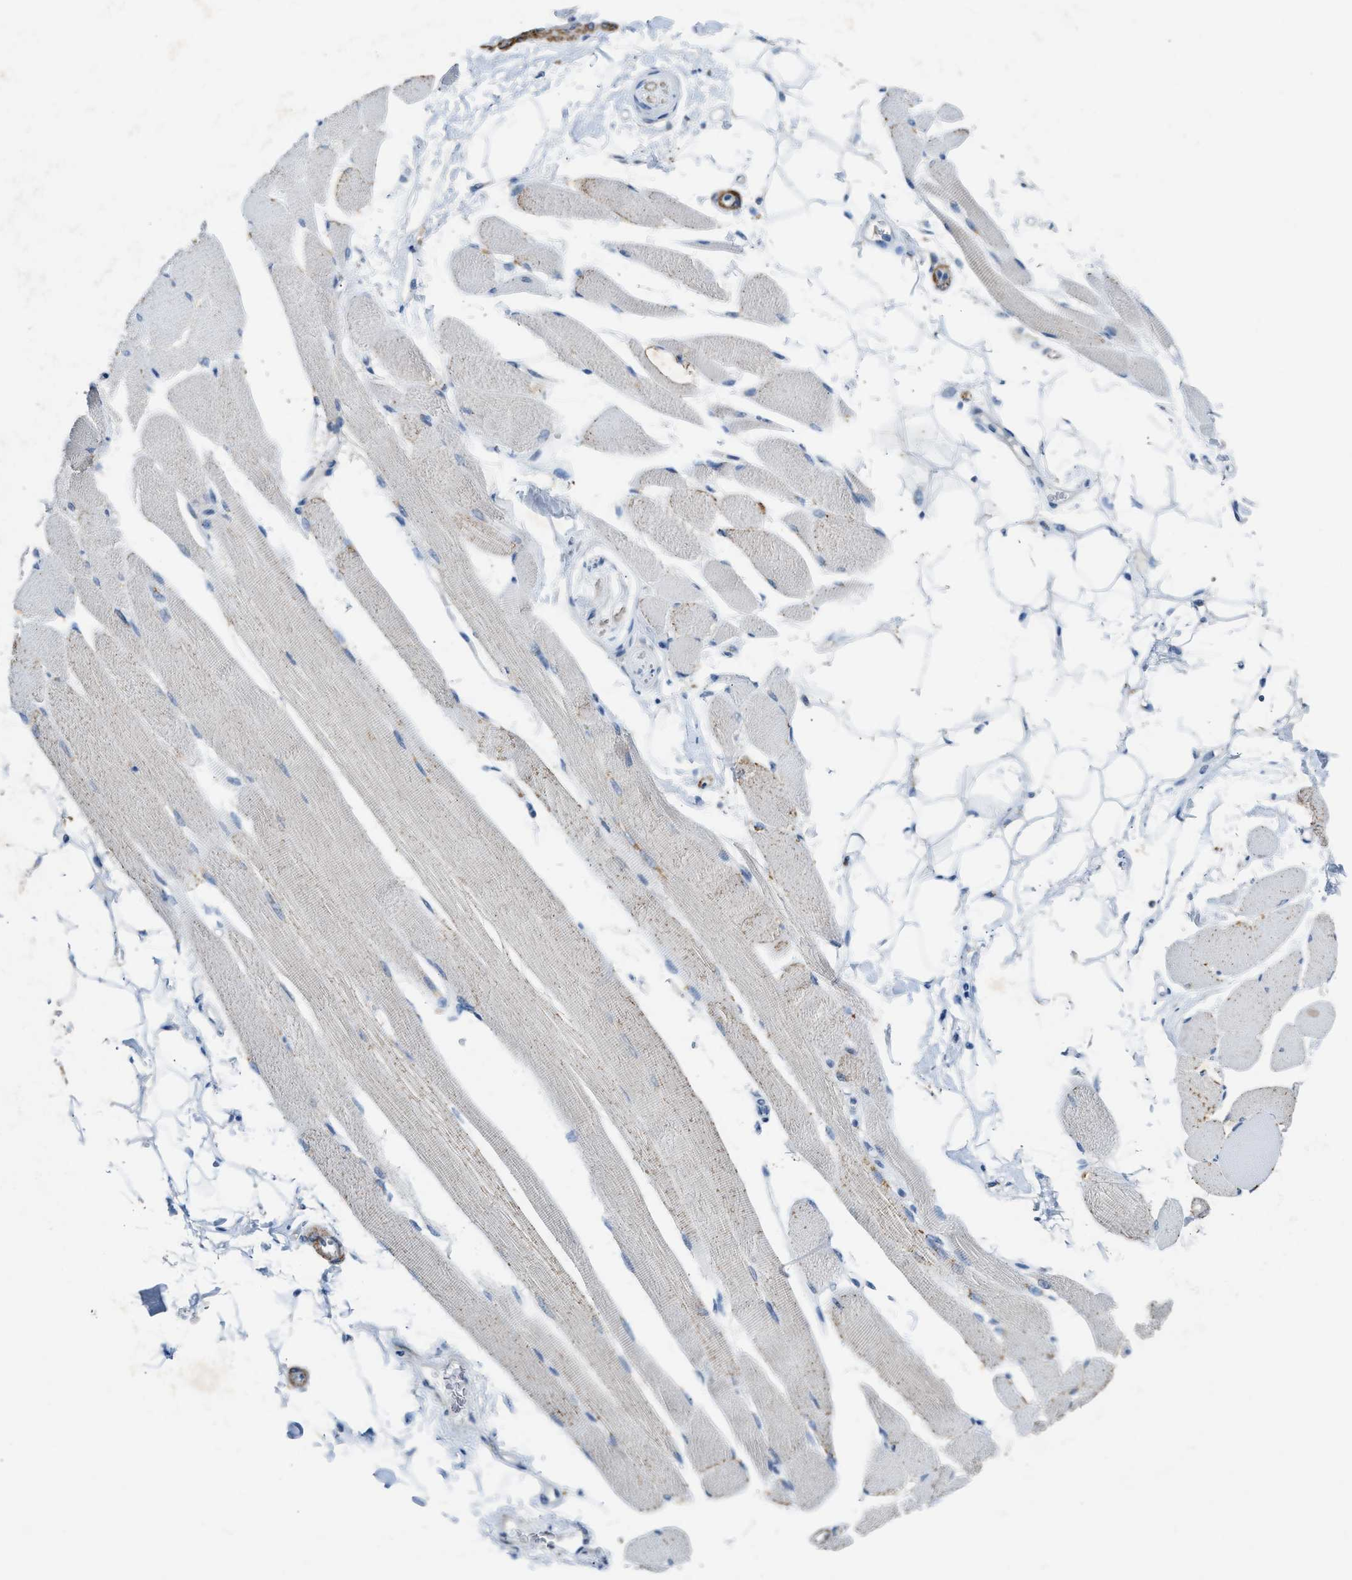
{"staining": {"intensity": "weak", "quantity": "<25%", "location": "cytoplasmic/membranous"}, "tissue": "skeletal muscle", "cell_type": "Myocytes", "image_type": "normal", "snomed": [{"axis": "morphology", "description": "Normal tissue, NOS"}, {"axis": "topography", "description": "Skeletal muscle"}, {"axis": "topography", "description": "Peripheral nerve tissue"}], "caption": "Myocytes are negative for brown protein staining in unremarkable skeletal muscle. (DAB (3,3'-diaminobenzidine) IHC with hematoxylin counter stain).", "gene": "SLC5A5", "patient": {"sex": "female", "age": 84}}